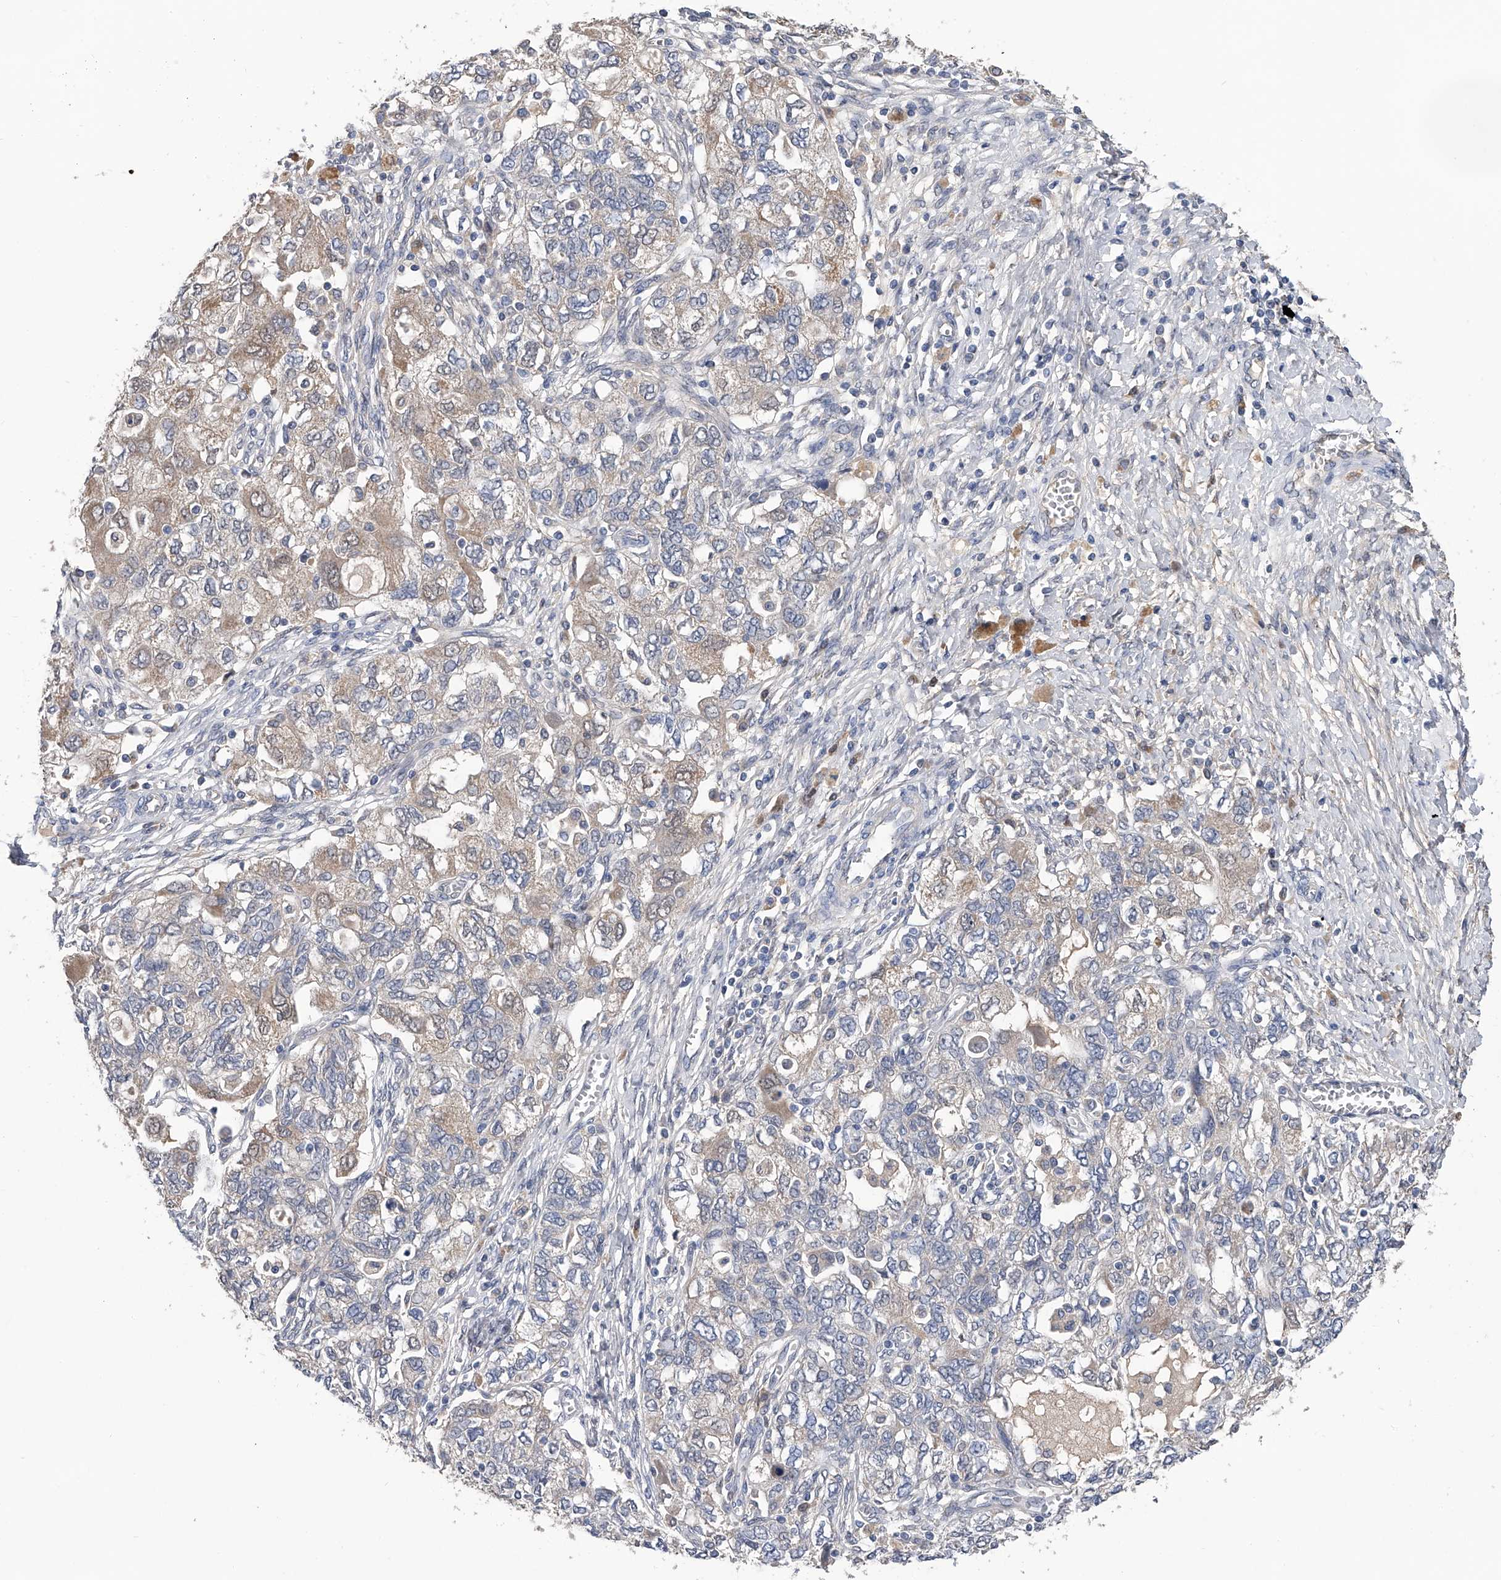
{"staining": {"intensity": "weak", "quantity": "<25%", "location": "cytoplasmic/membranous"}, "tissue": "ovarian cancer", "cell_type": "Tumor cells", "image_type": "cancer", "snomed": [{"axis": "morphology", "description": "Carcinoma, NOS"}, {"axis": "morphology", "description": "Cystadenocarcinoma, serous, NOS"}, {"axis": "topography", "description": "Ovary"}], "caption": "Immunohistochemical staining of ovarian cancer (carcinoma) displays no significant staining in tumor cells.", "gene": "PGM3", "patient": {"sex": "female", "age": 69}}